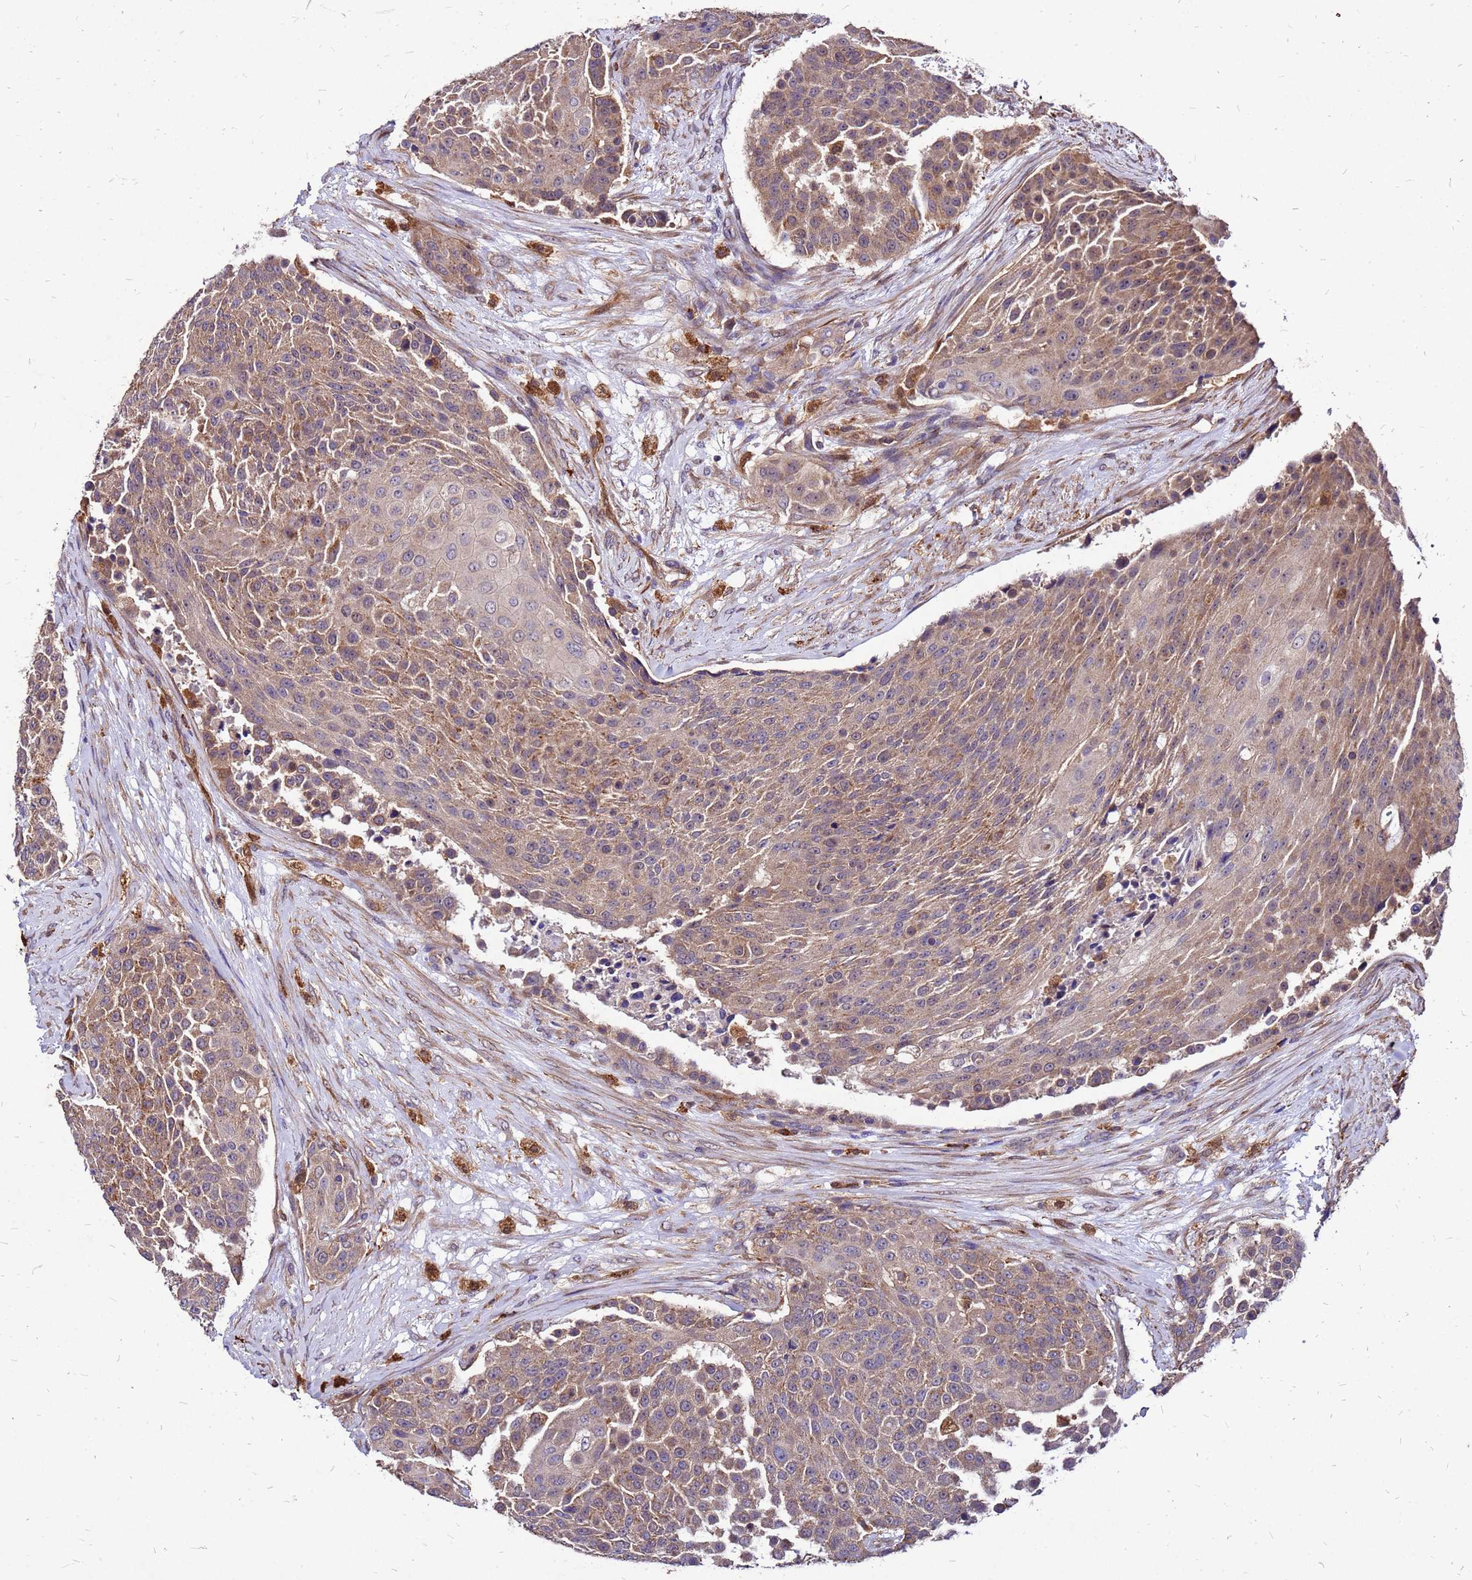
{"staining": {"intensity": "moderate", "quantity": ">75%", "location": "cytoplasmic/membranous"}, "tissue": "urothelial cancer", "cell_type": "Tumor cells", "image_type": "cancer", "snomed": [{"axis": "morphology", "description": "Urothelial carcinoma, High grade"}, {"axis": "topography", "description": "Urinary bladder"}], "caption": "Protein expression analysis of human high-grade urothelial carcinoma reveals moderate cytoplasmic/membranous staining in approximately >75% of tumor cells.", "gene": "DUSP23", "patient": {"sex": "female", "age": 63}}